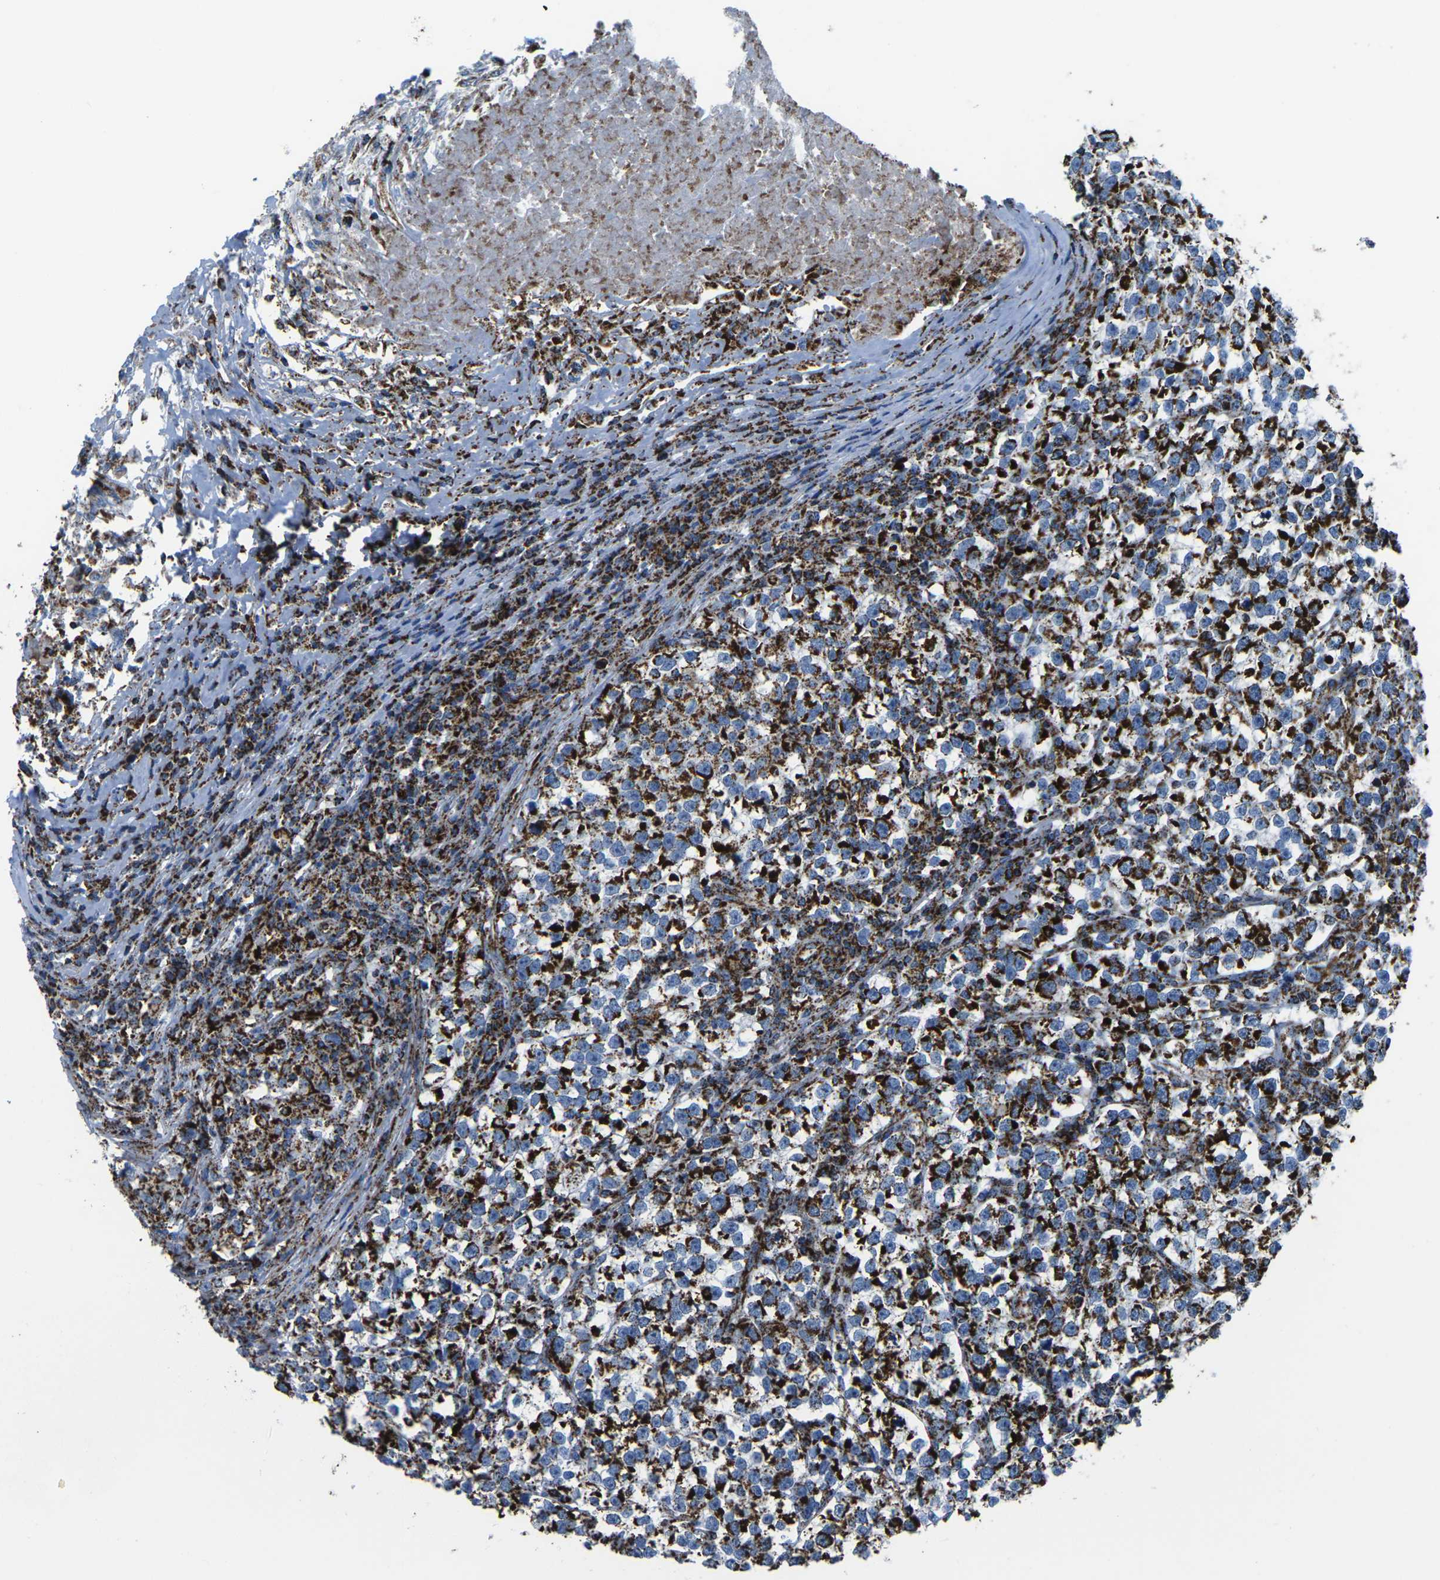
{"staining": {"intensity": "strong", "quantity": "25%-75%", "location": "cytoplasmic/membranous"}, "tissue": "testis cancer", "cell_type": "Tumor cells", "image_type": "cancer", "snomed": [{"axis": "morphology", "description": "Normal tissue, NOS"}, {"axis": "morphology", "description": "Seminoma, NOS"}, {"axis": "topography", "description": "Testis"}], "caption": "Immunohistochemical staining of human testis cancer exhibits high levels of strong cytoplasmic/membranous expression in approximately 25%-75% of tumor cells.", "gene": "MT-CO2", "patient": {"sex": "male", "age": 43}}